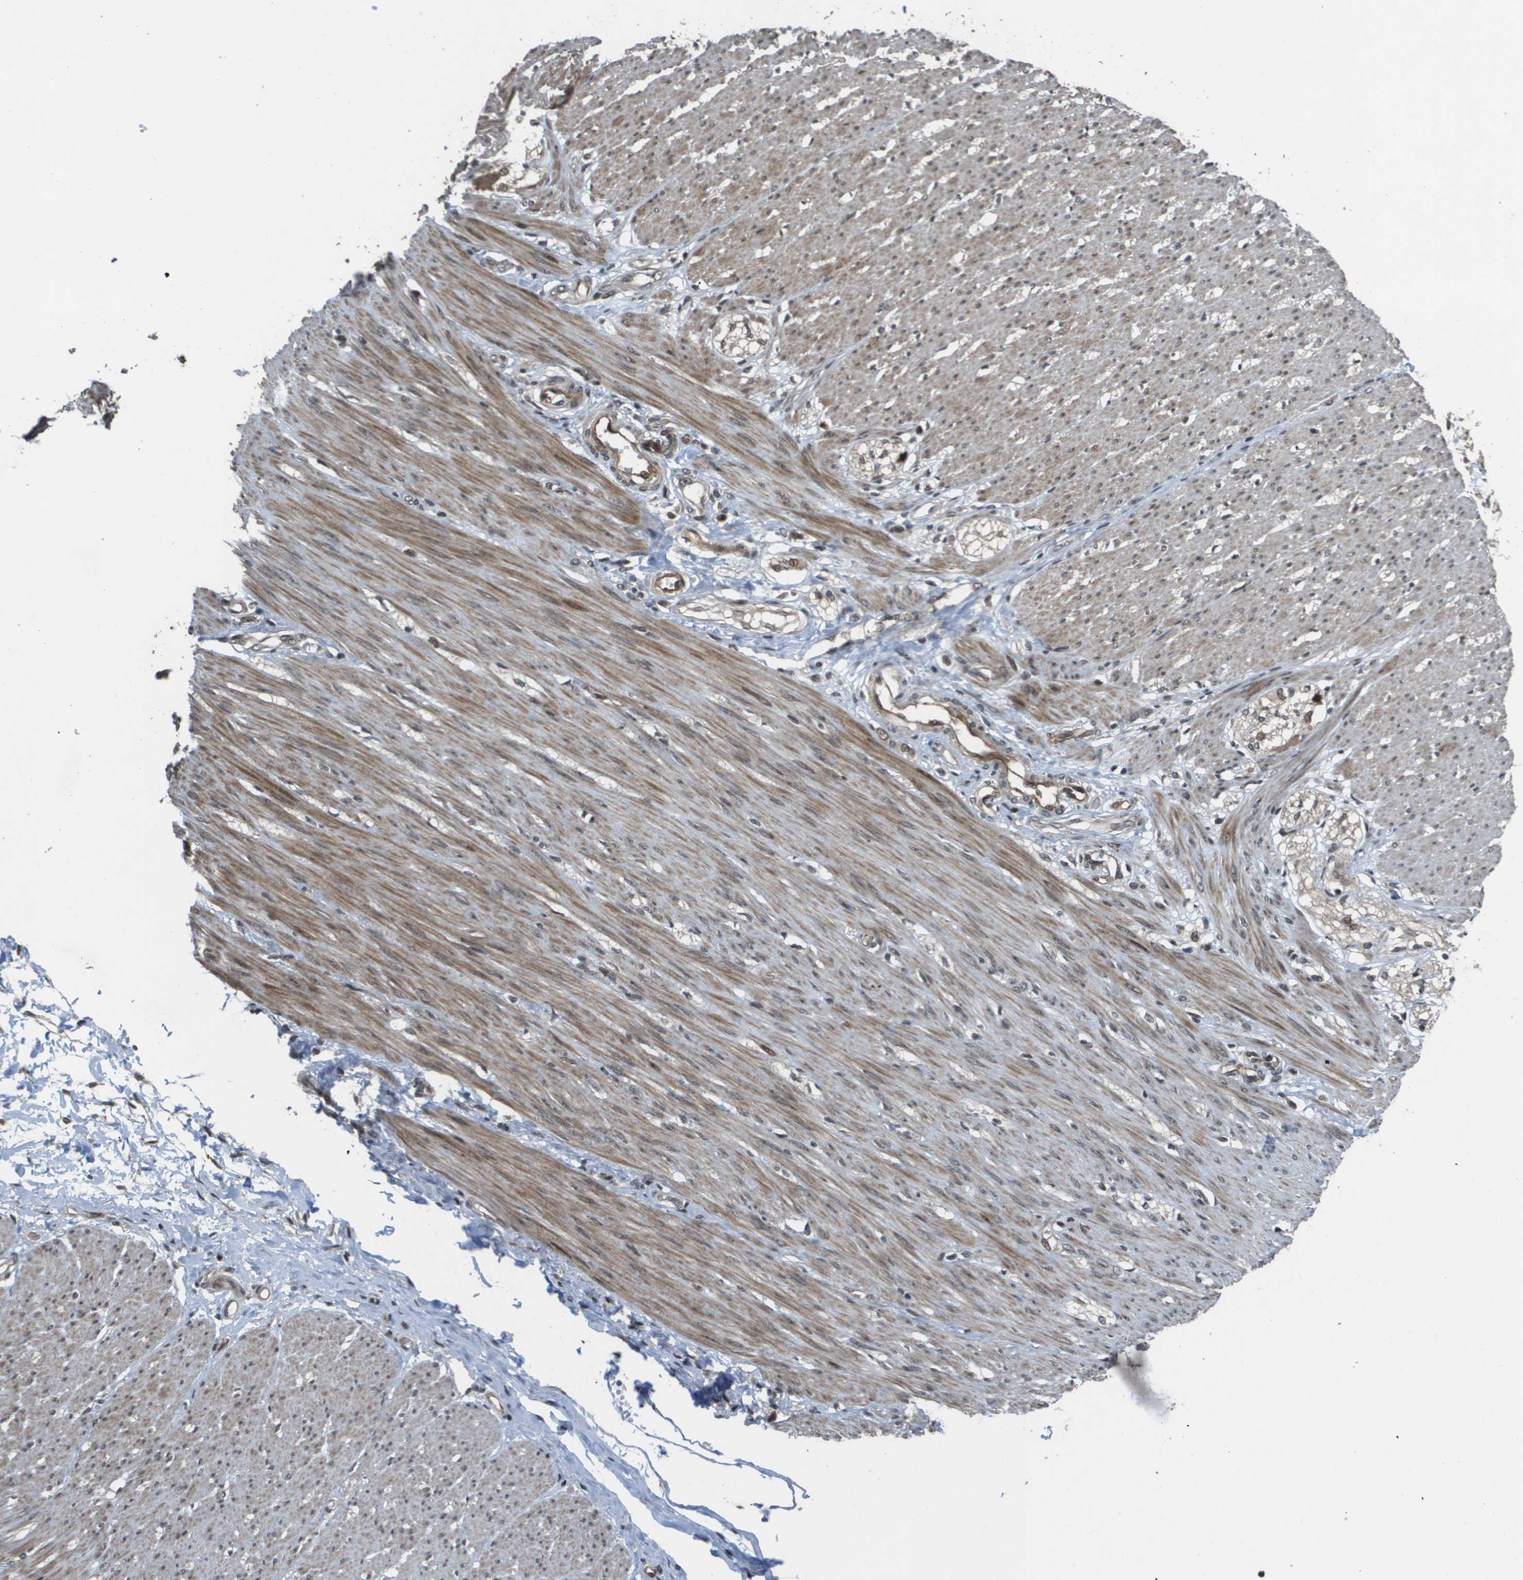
{"staining": {"intensity": "moderate", "quantity": ">75%", "location": "cytoplasmic/membranous,nuclear"}, "tissue": "adipose tissue", "cell_type": "Adipocytes", "image_type": "normal", "snomed": [{"axis": "morphology", "description": "Normal tissue, NOS"}, {"axis": "morphology", "description": "Adenocarcinoma, NOS"}, {"axis": "topography", "description": "Colon"}, {"axis": "topography", "description": "Peripheral nerve tissue"}], "caption": "Adipose tissue stained with DAB (3,3'-diaminobenzidine) immunohistochemistry shows medium levels of moderate cytoplasmic/membranous,nuclear positivity in approximately >75% of adipocytes.", "gene": "KAT5", "patient": {"sex": "male", "age": 14}}